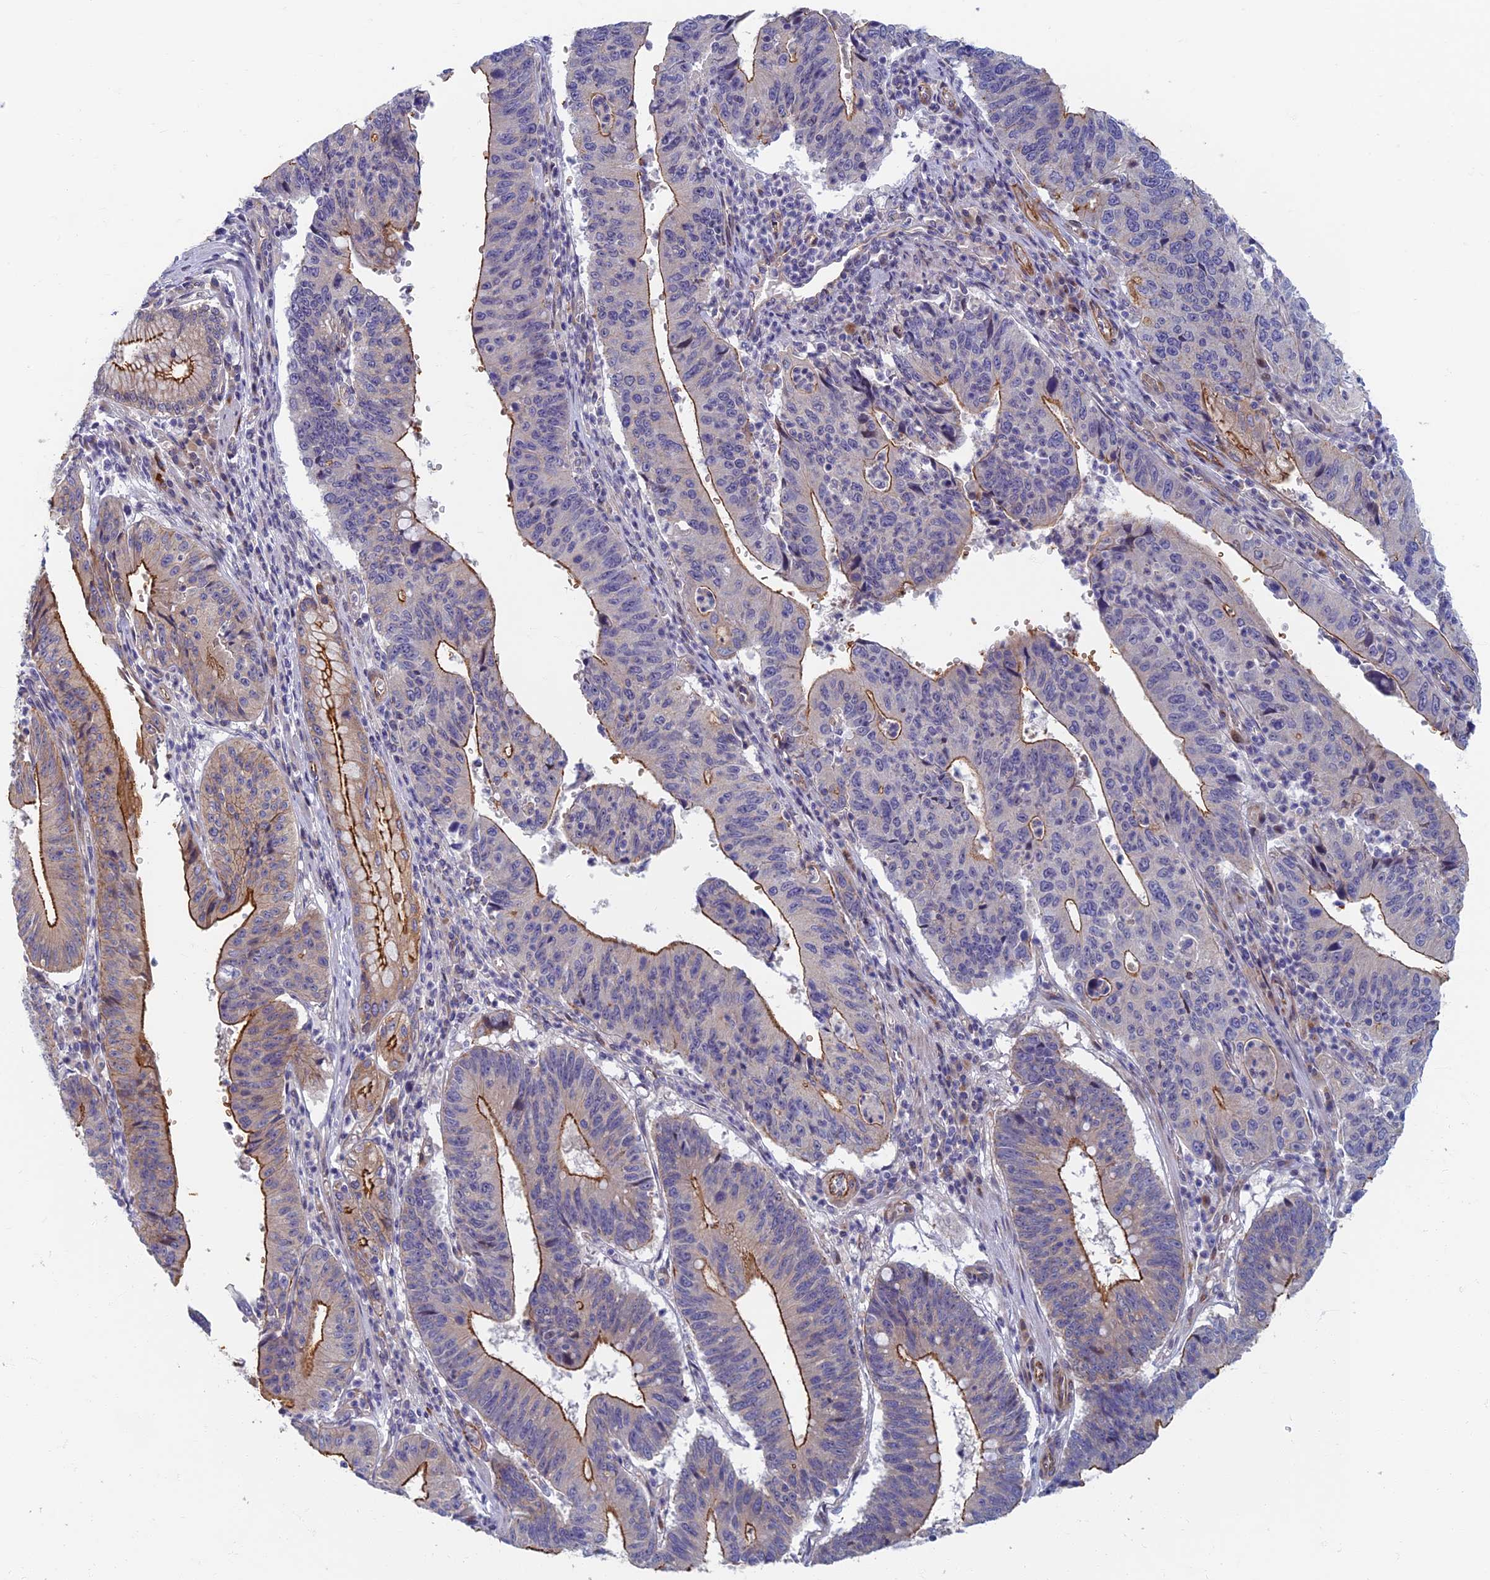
{"staining": {"intensity": "strong", "quantity": "25%-75%", "location": "cytoplasmic/membranous"}, "tissue": "stomach cancer", "cell_type": "Tumor cells", "image_type": "cancer", "snomed": [{"axis": "morphology", "description": "Adenocarcinoma, NOS"}, {"axis": "topography", "description": "Stomach"}], "caption": "Strong cytoplasmic/membranous positivity is appreciated in about 25%-75% of tumor cells in stomach adenocarcinoma.", "gene": "RHBDL2", "patient": {"sex": "male", "age": 59}}